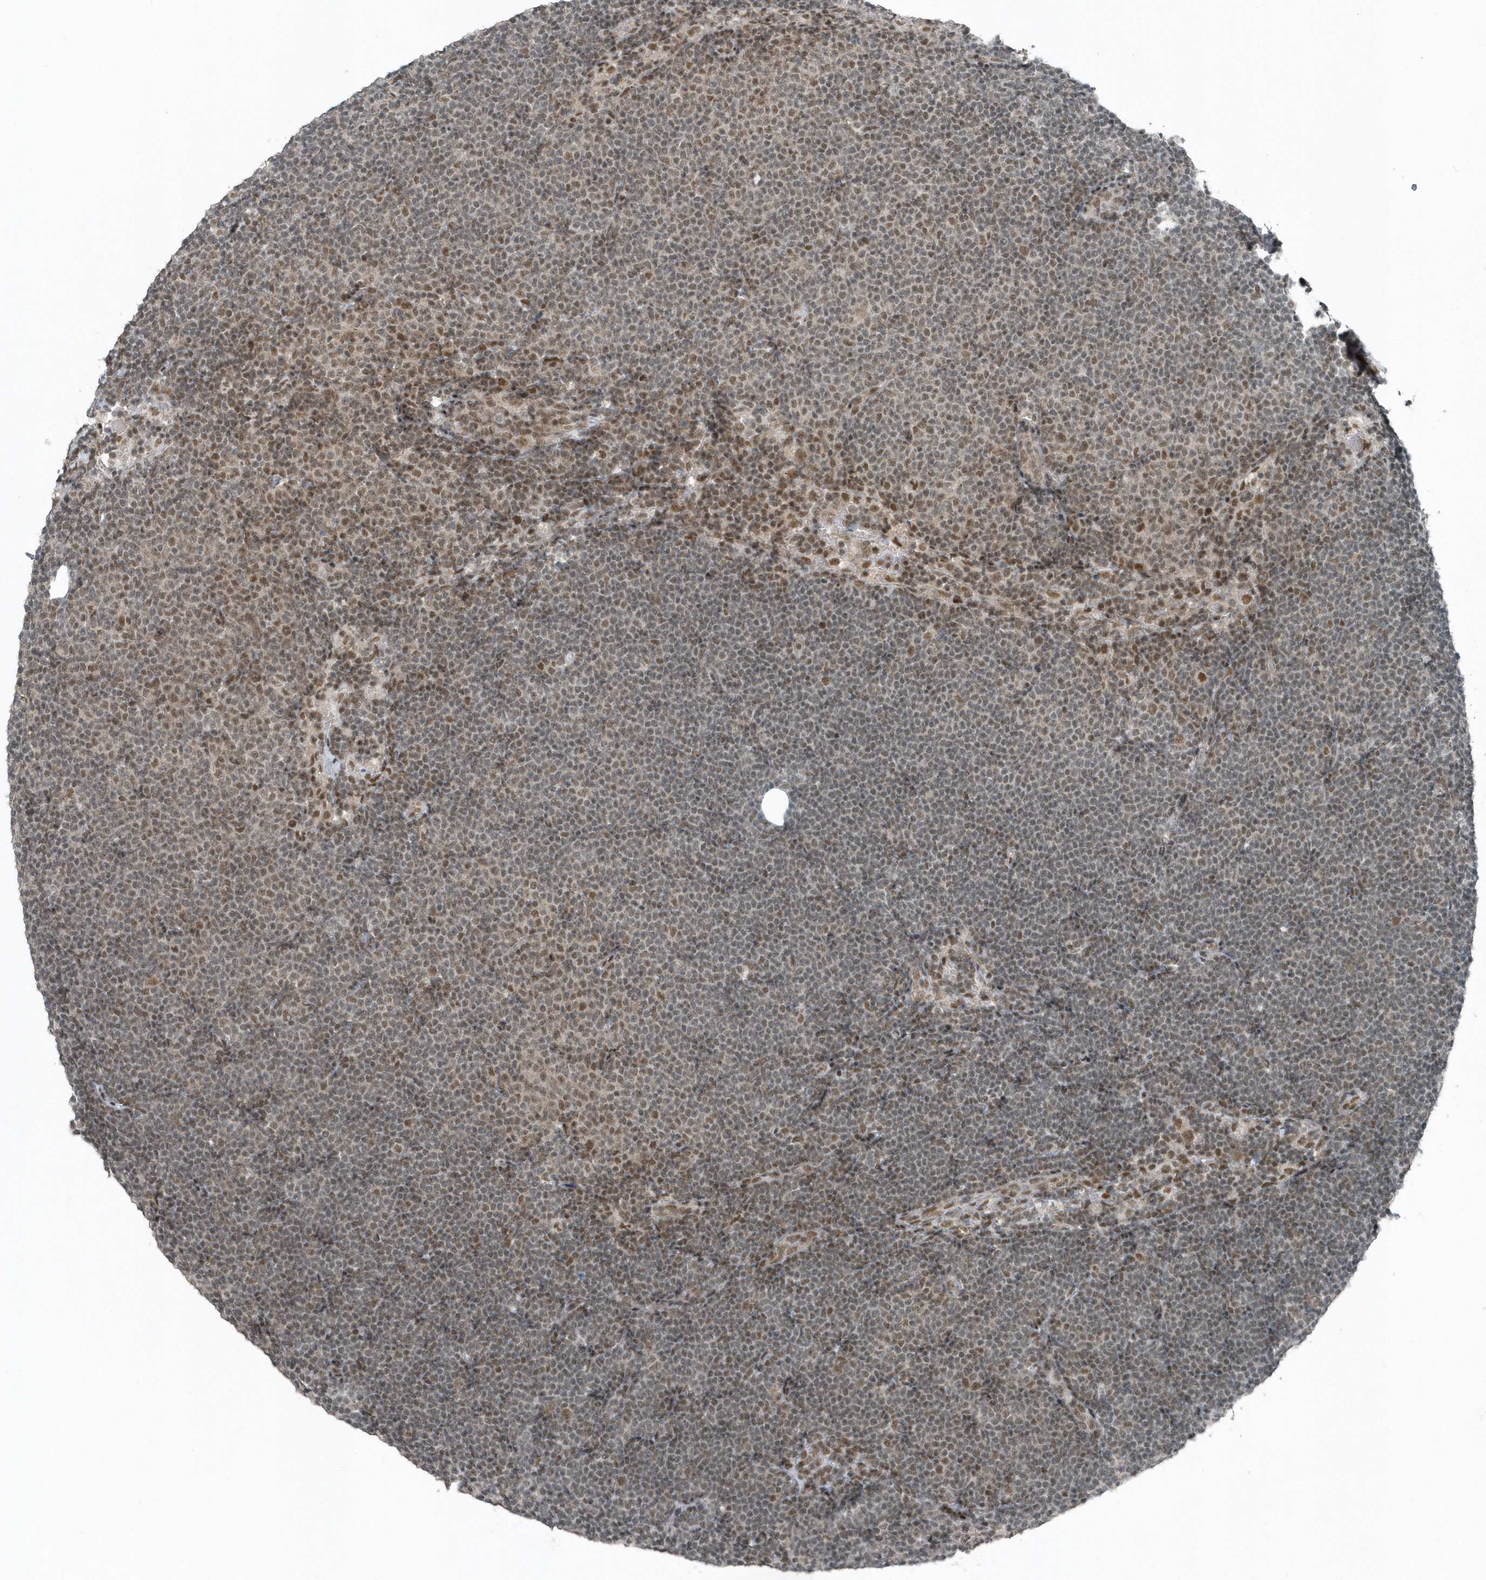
{"staining": {"intensity": "moderate", "quantity": "25%-75%", "location": "nuclear"}, "tissue": "lymphoma", "cell_type": "Tumor cells", "image_type": "cancer", "snomed": [{"axis": "morphology", "description": "Malignant lymphoma, non-Hodgkin's type, Low grade"}, {"axis": "topography", "description": "Lymph node"}], "caption": "IHC micrograph of neoplastic tissue: human low-grade malignant lymphoma, non-Hodgkin's type stained using immunohistochemistry (IHC) exhibits medium levels of moderate protein expression localized specifically in the nuclear of tumor cells, appearing as a nuclear brown color.", "gene": "YTHDC1", "patient": {"sex": "female", "age": 53}}